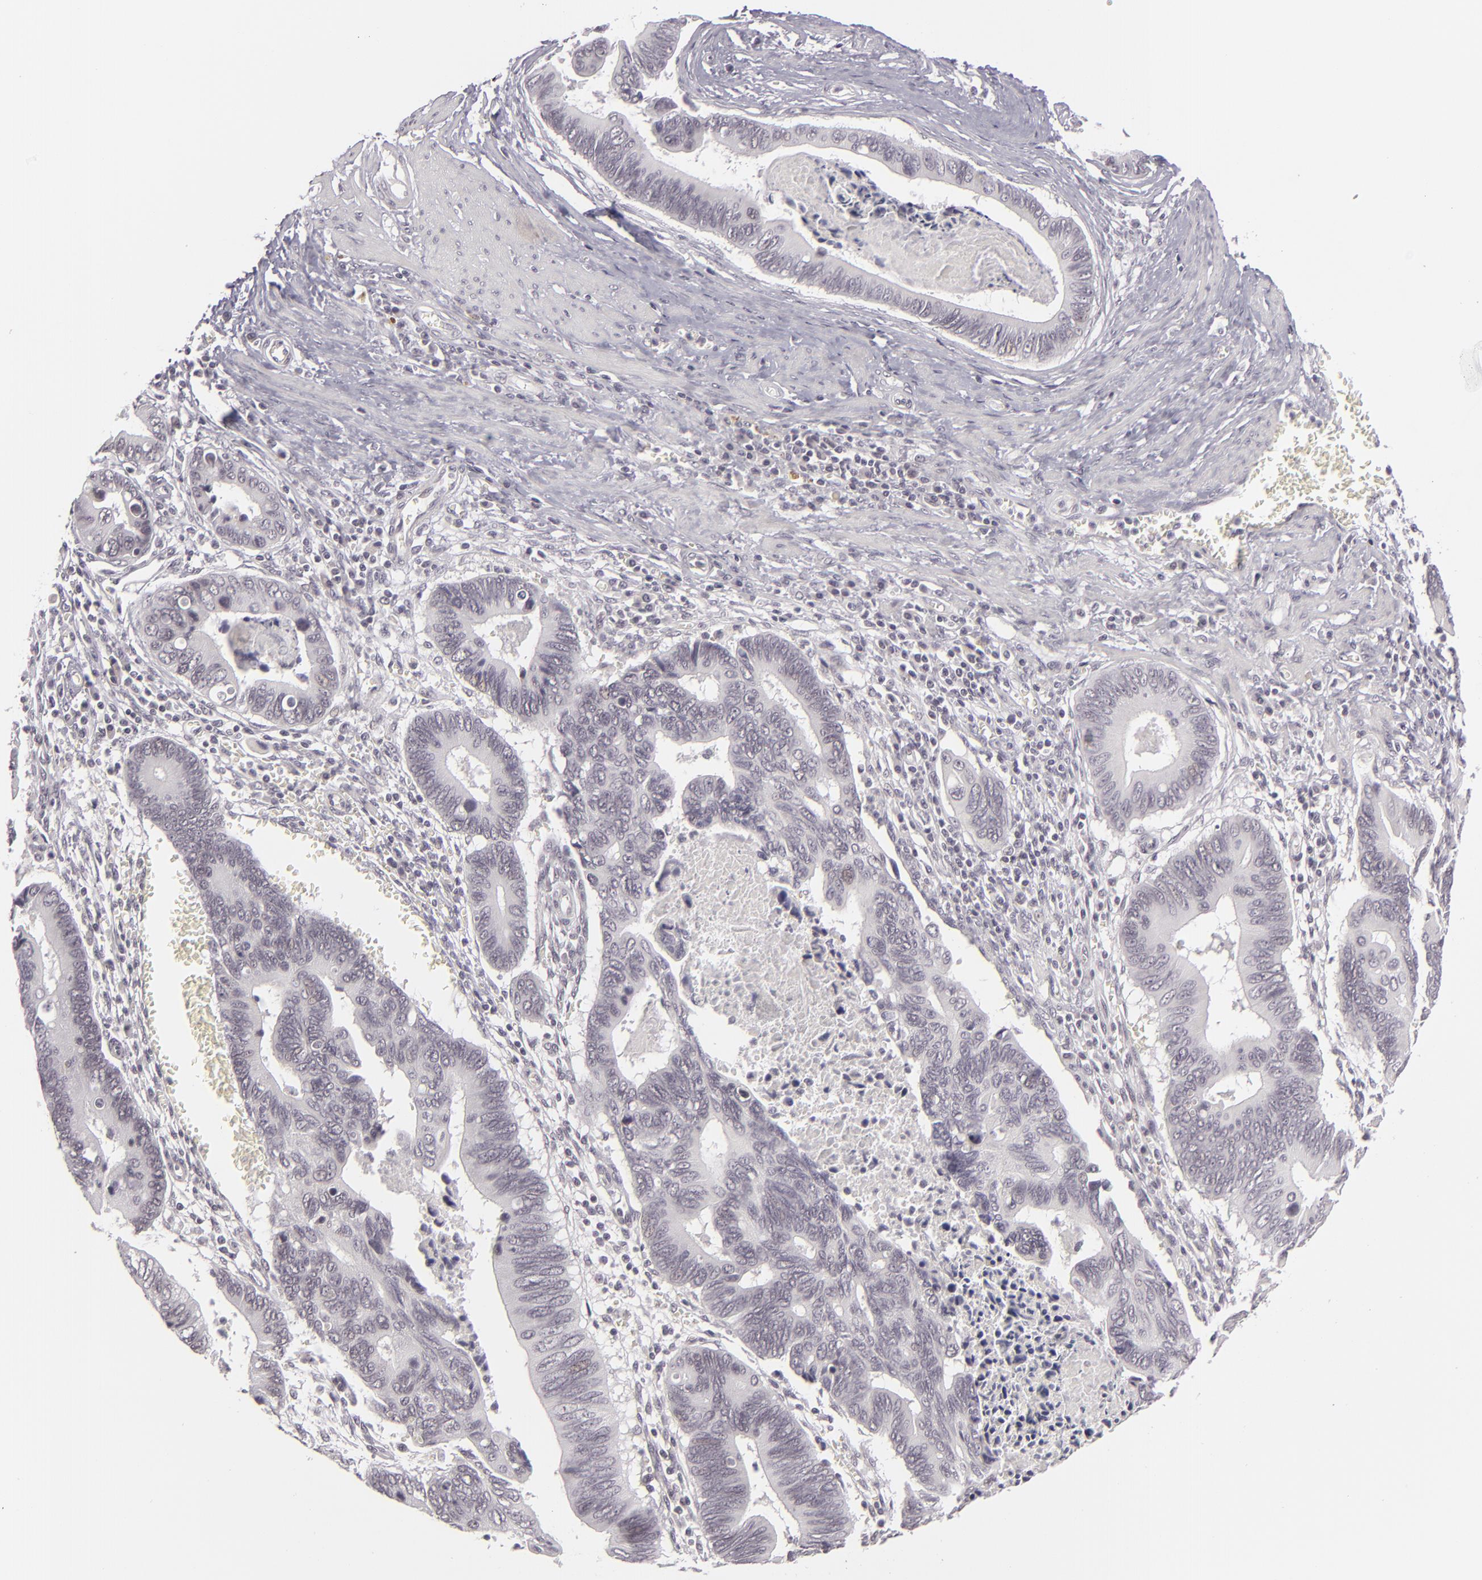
{"staining": {"intensity": "negative", "quantity": "none", "location": "none"}, "tissue": "pancreatic cancer", "cell_type": "Tumor cells", "image_type": "cancer", "snomed": [{"axis": "morphology", "description": "Adenocarcinoma, NOS"}, {"axis": "topography", "description": "Pancreas"}], "caption": "A high-resolution photomicrograph shows immunohistochemistry staining of adenocarcinoma (pancreatic), which displays no significant staining in tumor cells. Nuclei are stained in blue.", "gene": "DLG3", "patient": {"sex": "female", "age": 70}}